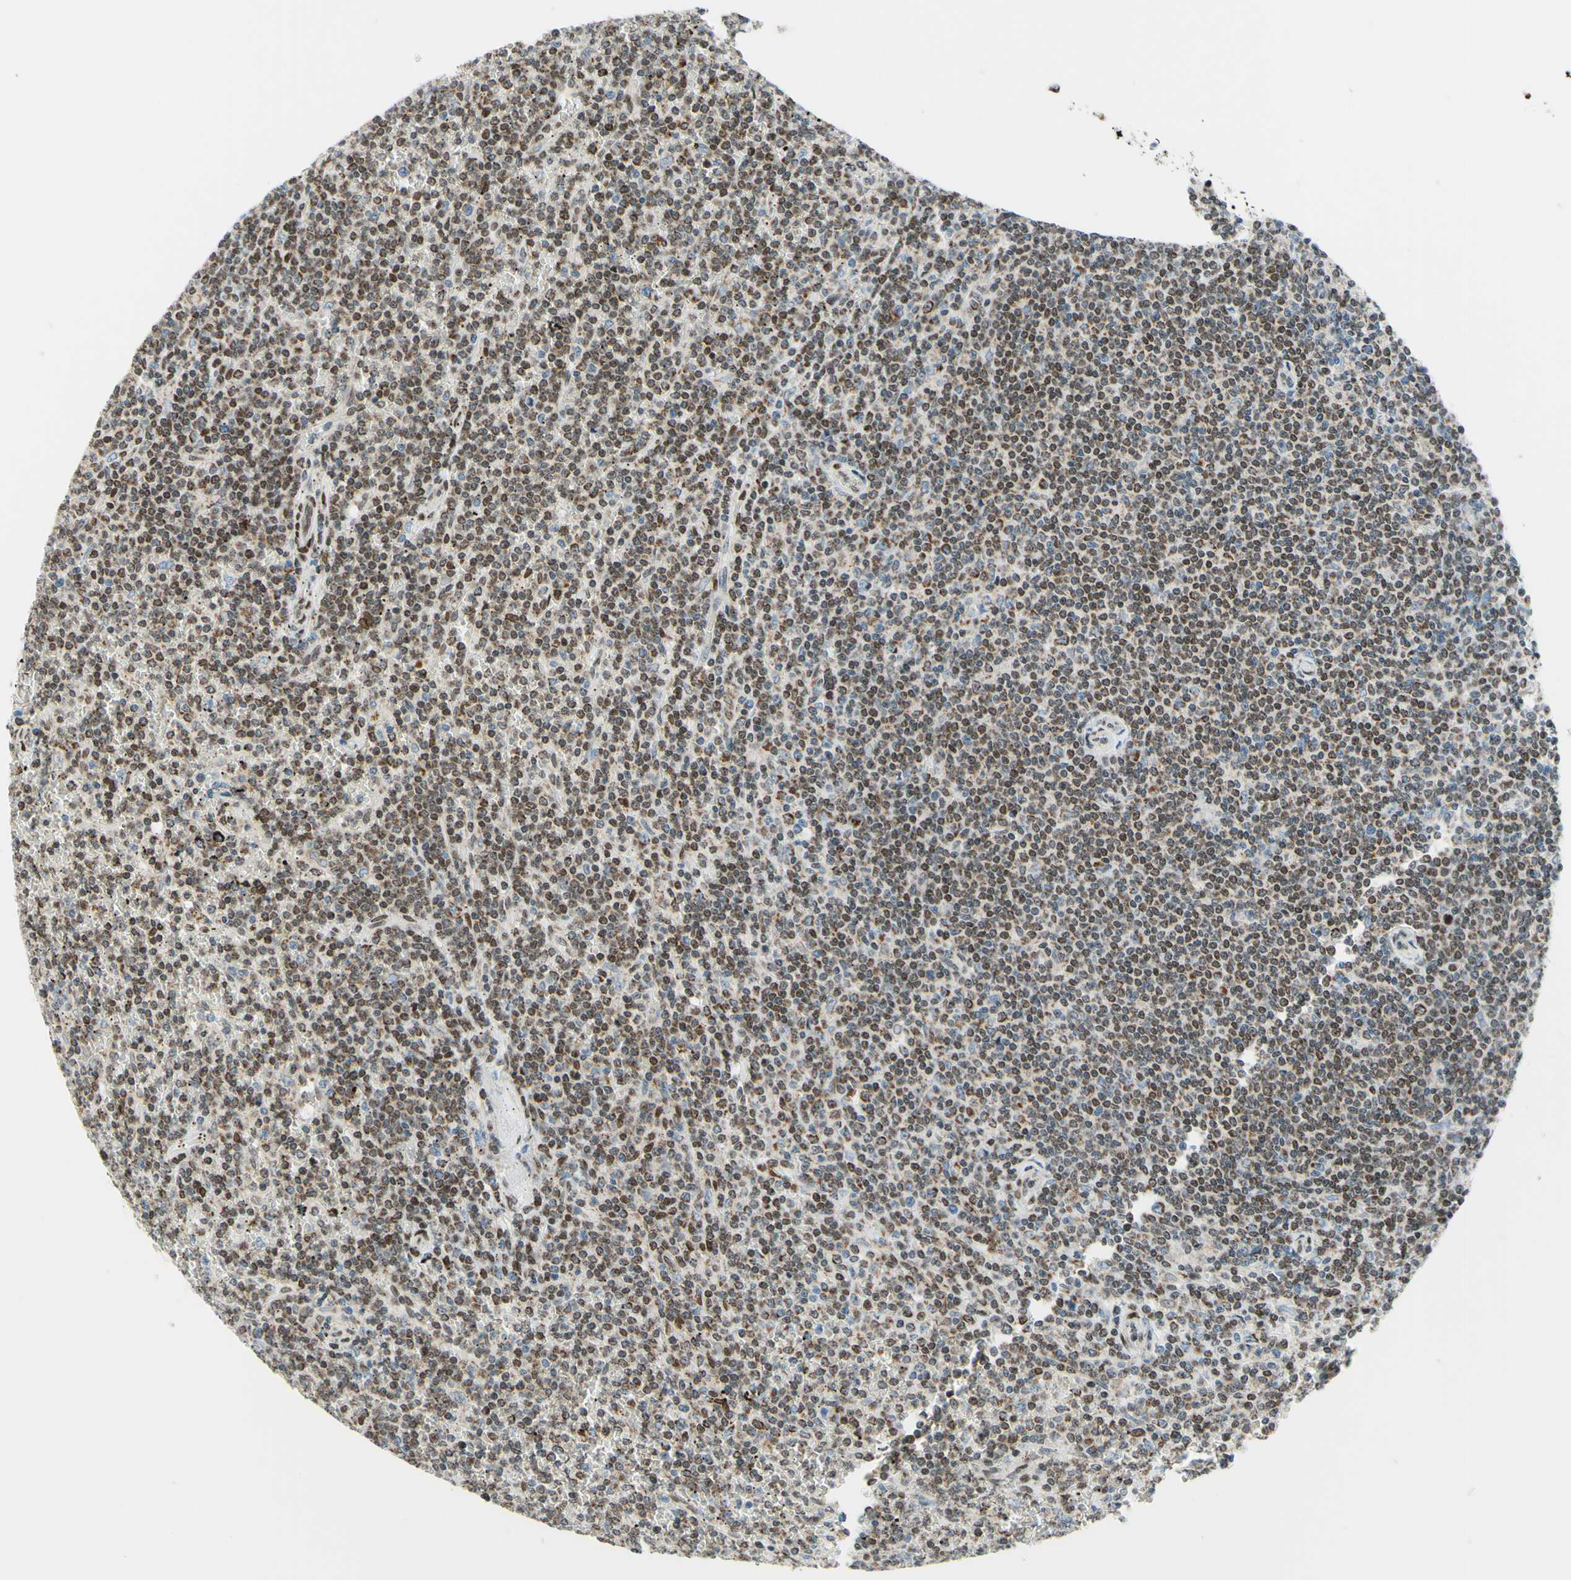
{"staining": {"intensity": "moderate", "quantity": "25%-75%", "location": "cytoplasmic/membranous,nuclear"}, "tissue": "lymphoma", "cell_type": "Tumor cells", "image_type": "cancer", "snomed": [{"axis": "morphology", "description": "Malignant lymphoma, non-Hodgkin's type, Low grade"}, {"axis": "topography", "description": "Spleen"}], "caption": "Immunohistochemistry histopathology image of neoplastic tissue: human malignant lymphoma, non-Hodgkin's type (low-grade) stained using immunohistochemistry displays medium levels of moderate protein expression localized specifically in the cytoplasmic/membranous and nuclear of tumor cells, appearing as a cytoplasmic/membranous and nuclear brown color.", "gene": "CBX7", "patient": {"sex": "female", "age": 19}}